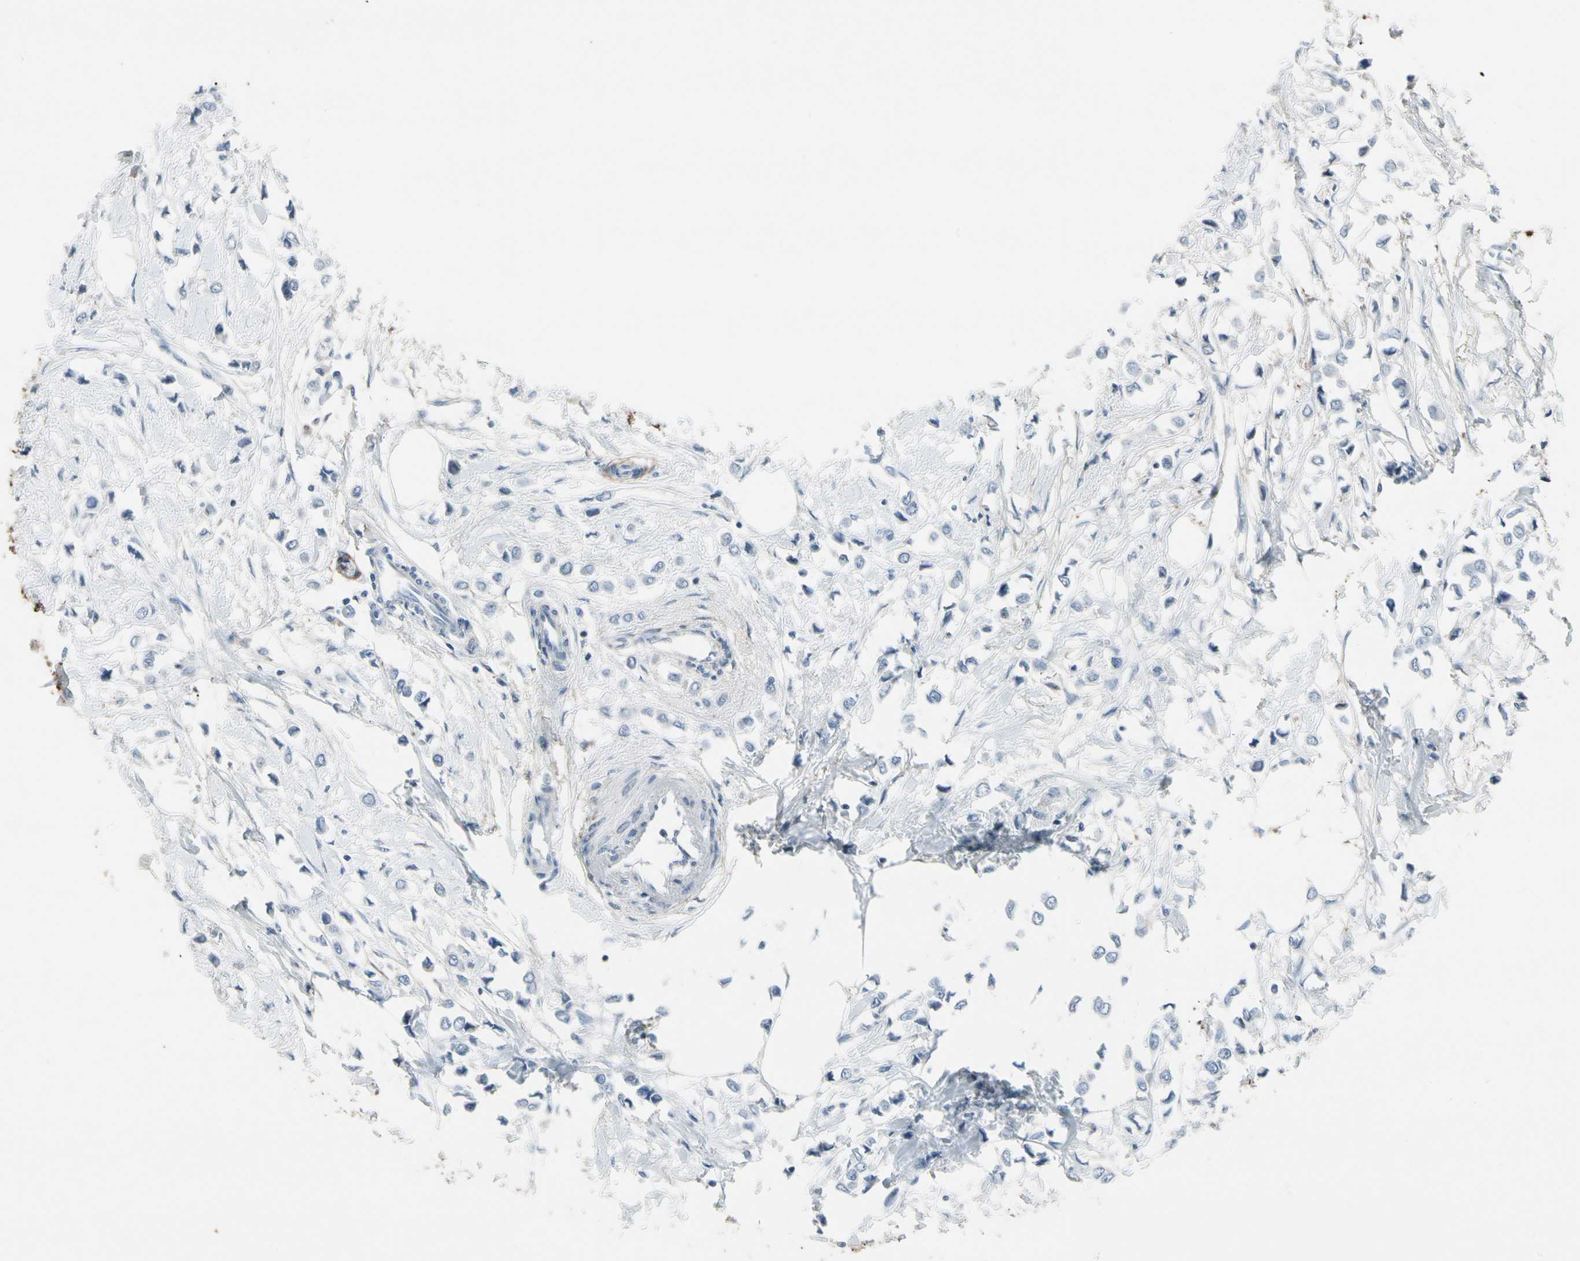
{"staining": {"intensity": "negative", "quantity": "none", "location": "none"}, "tissue": "breast cancer", "cell_type": "Tumor cells", "image_type": "cancer", "snomed": [{"axis": "morphology", "description": "Lobular carcinoma"}, {"axis": "topography", "description": "Breast"}], "caption": "Protein analysis of breast cancer (lobular carcinoma) shows no significant positivity in tumor cells.", "gene": "PIGR", "patient": {"sex": "female", "age": 51}}